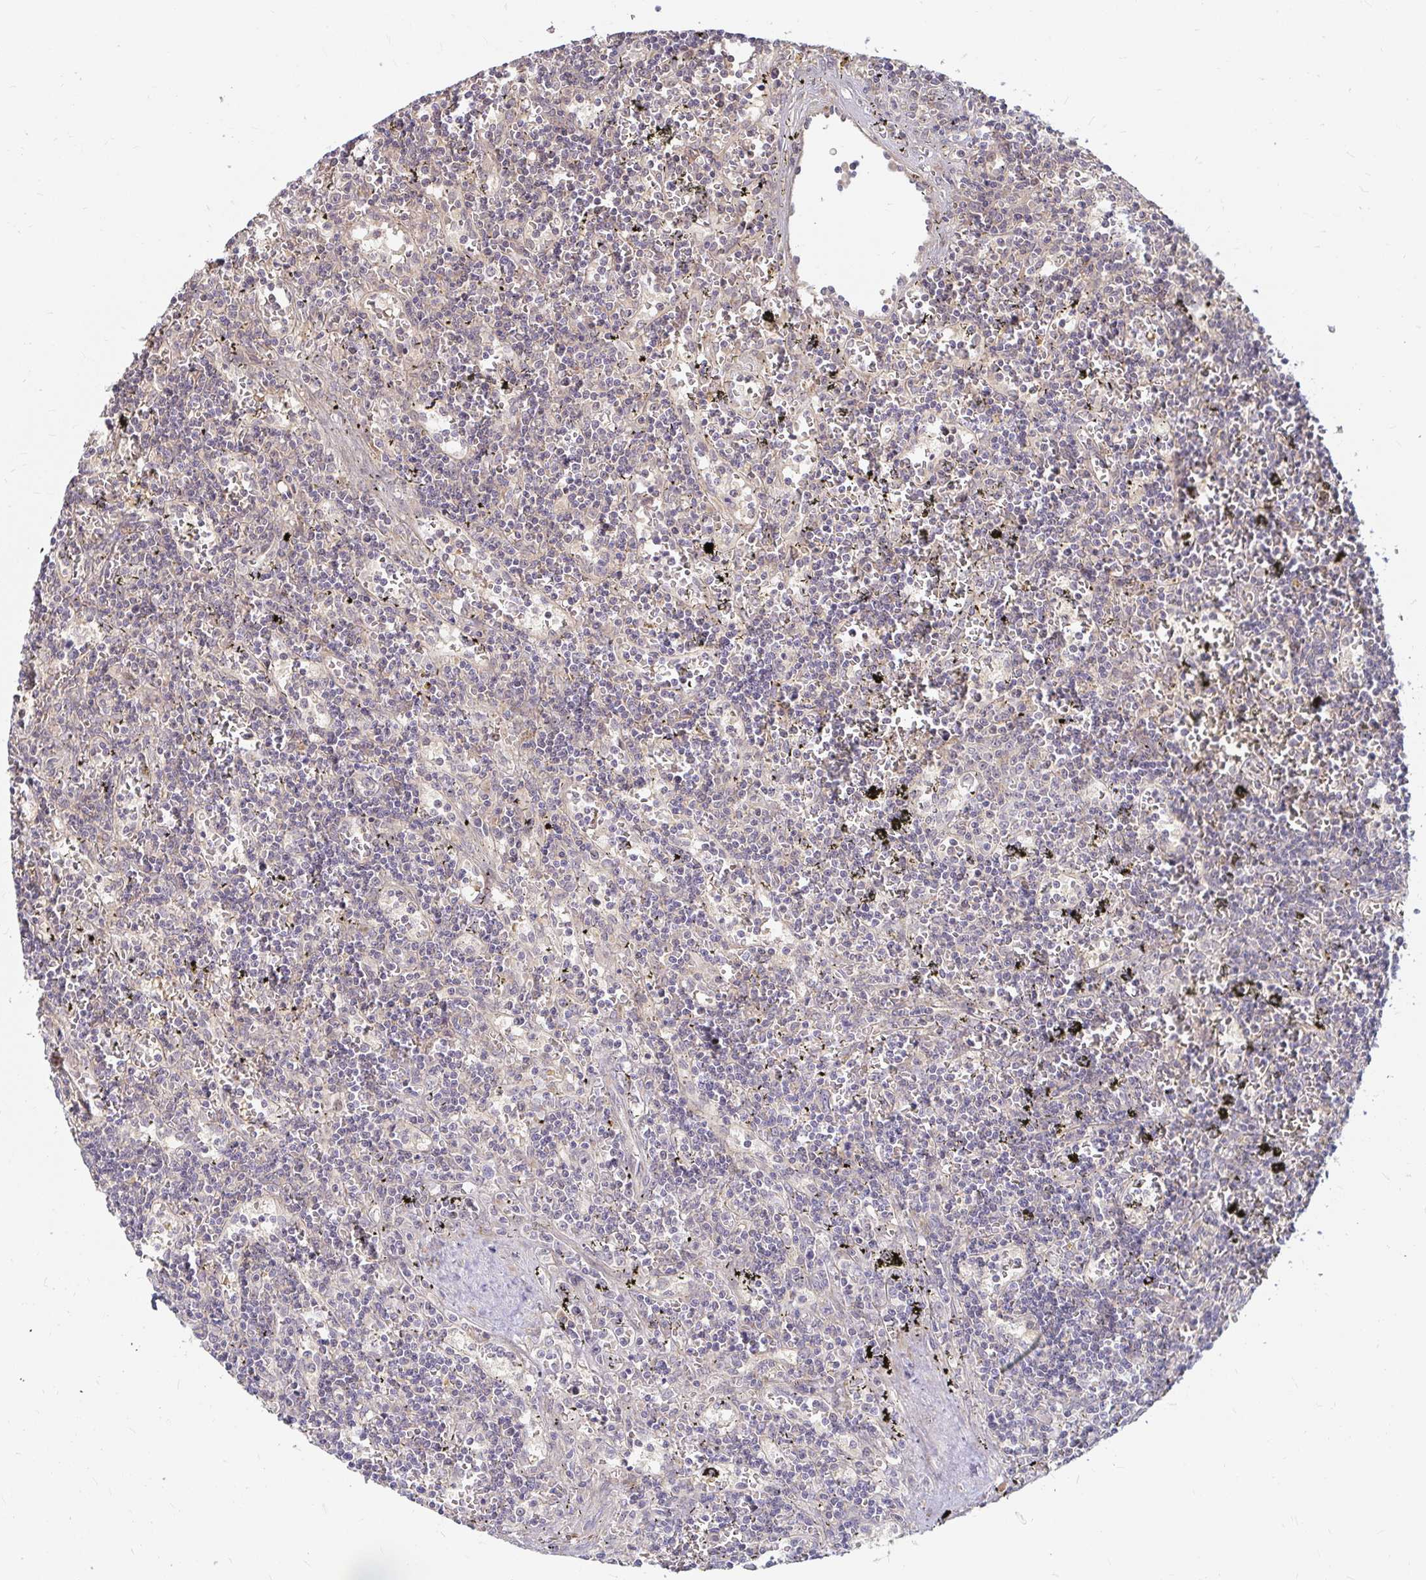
{"staining": {"intensity": "negative", "quantity": "none", "location": "none"}, "tissue": "lymphoma", "cell_type": "Tumor cells", "image_type": "cancer", "snomed": [{"axis": "morphology", "description": "Malignant lymphoma, non-Hodgkin's type, Low grade"}, {"axis": "topography", "description": "Spleen"}], "caption": "This image is of lymphoma stained with immunohistochemistry (IHC) to label a protein in brown with the nuclei are counter-stained blue. There is no staining in tumor cells.", "gene": "CAST", "patient": {"sex": "male", "age": 60}}